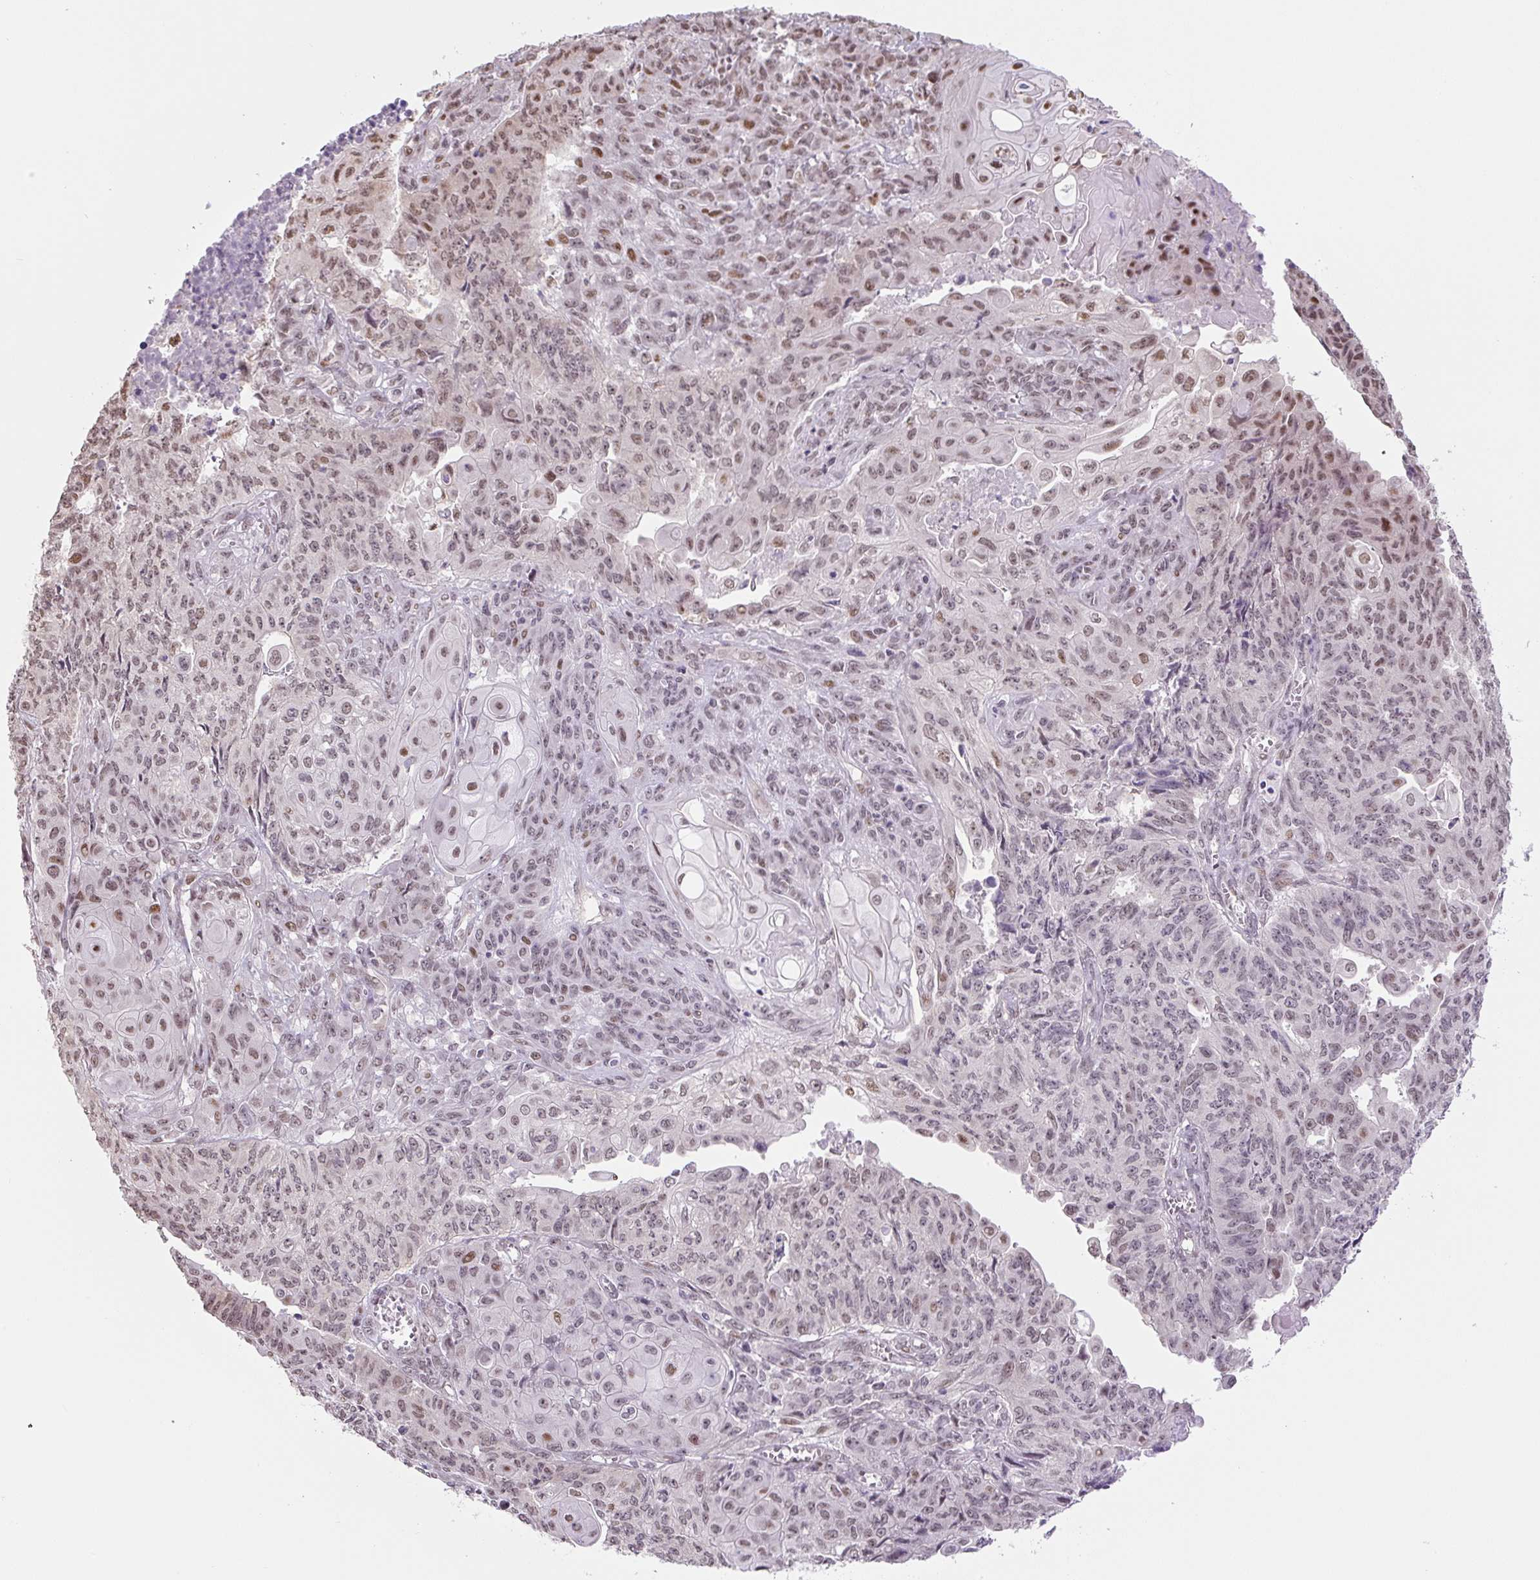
{"staining": {"intensity": "moderate", "quantity": "25%-75%", "location": "nuclear"}, "tissue": "endometrial cancer", "cell_type": "Tumor cells", "image_type": "cancer", "snomed": [{"axis": "morphology", "description": "Adenocarcinoma, NOS"}, {"axis": "topography", "description": "Endometrium"}], "caption": "DAB immunohistochemical staining of endometrial adenocarcinoma exhibits moderate nuclear protein expression in about 25%-75% of tumor cells. The staining is performed using DAB brown chromogen to label protein expression. The nuclei are counter-stained blue using hematoxylin.", "gene": "TCFL5", "patient": {"sex": "female", "age": 32}}